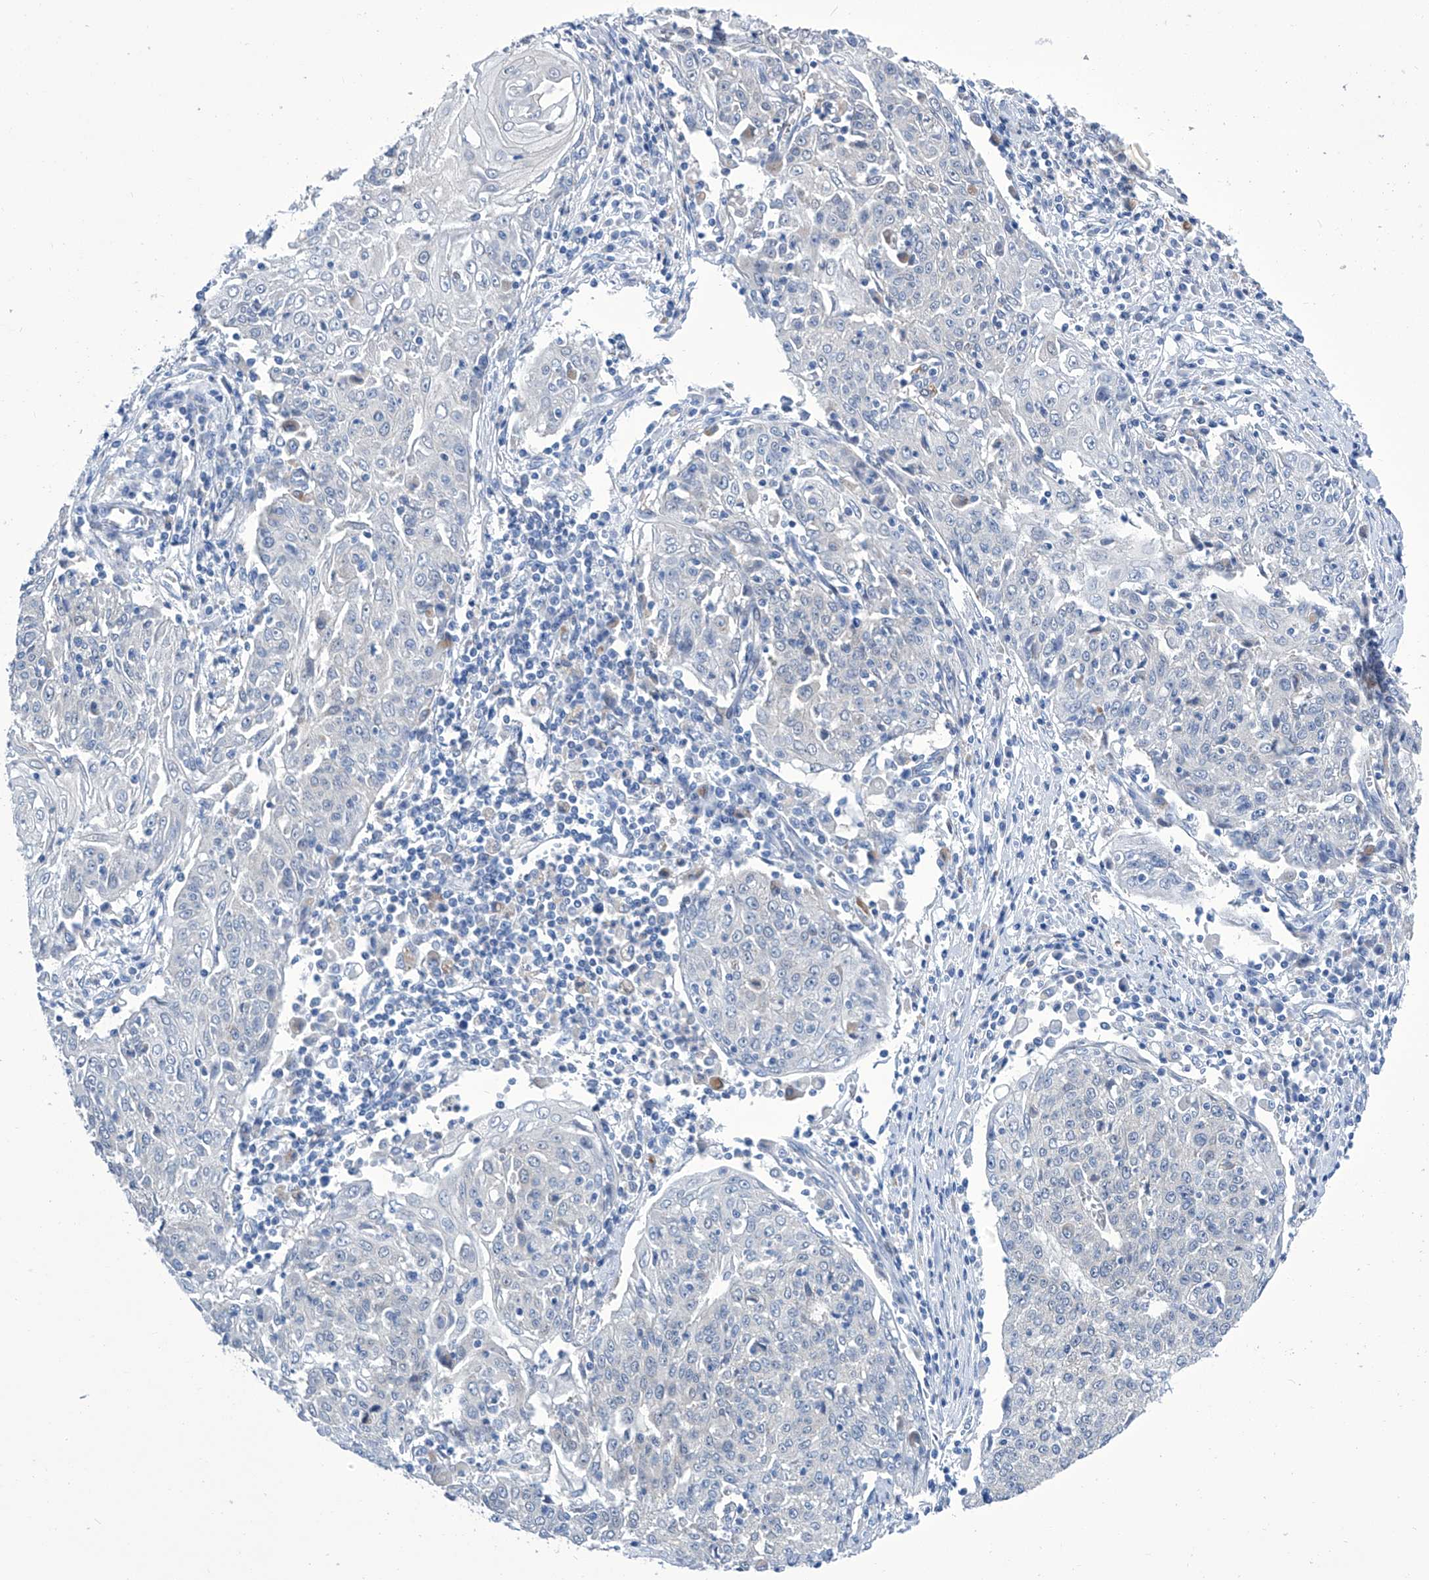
{"staining": {"intensity": "negative", "quantity": "none", "location": "none"}, "tissue": "cervical cancer", "cell_type": "Tumor cells", "image_type": "cancer", "snomed": [{"axis": "morphology", "description": "Squamous cell carcinoma, NOS"}, {"axis": "topography", "description": "Cervix"}], "caption": "IHC histopathology image of cervical cancer (squamous cell carcinoma) stained for a protein (brown), which demonstrates no positivity in tumor cells.", "gene": "IMPA2", "patient": {"sex": "female", "age": 48}}